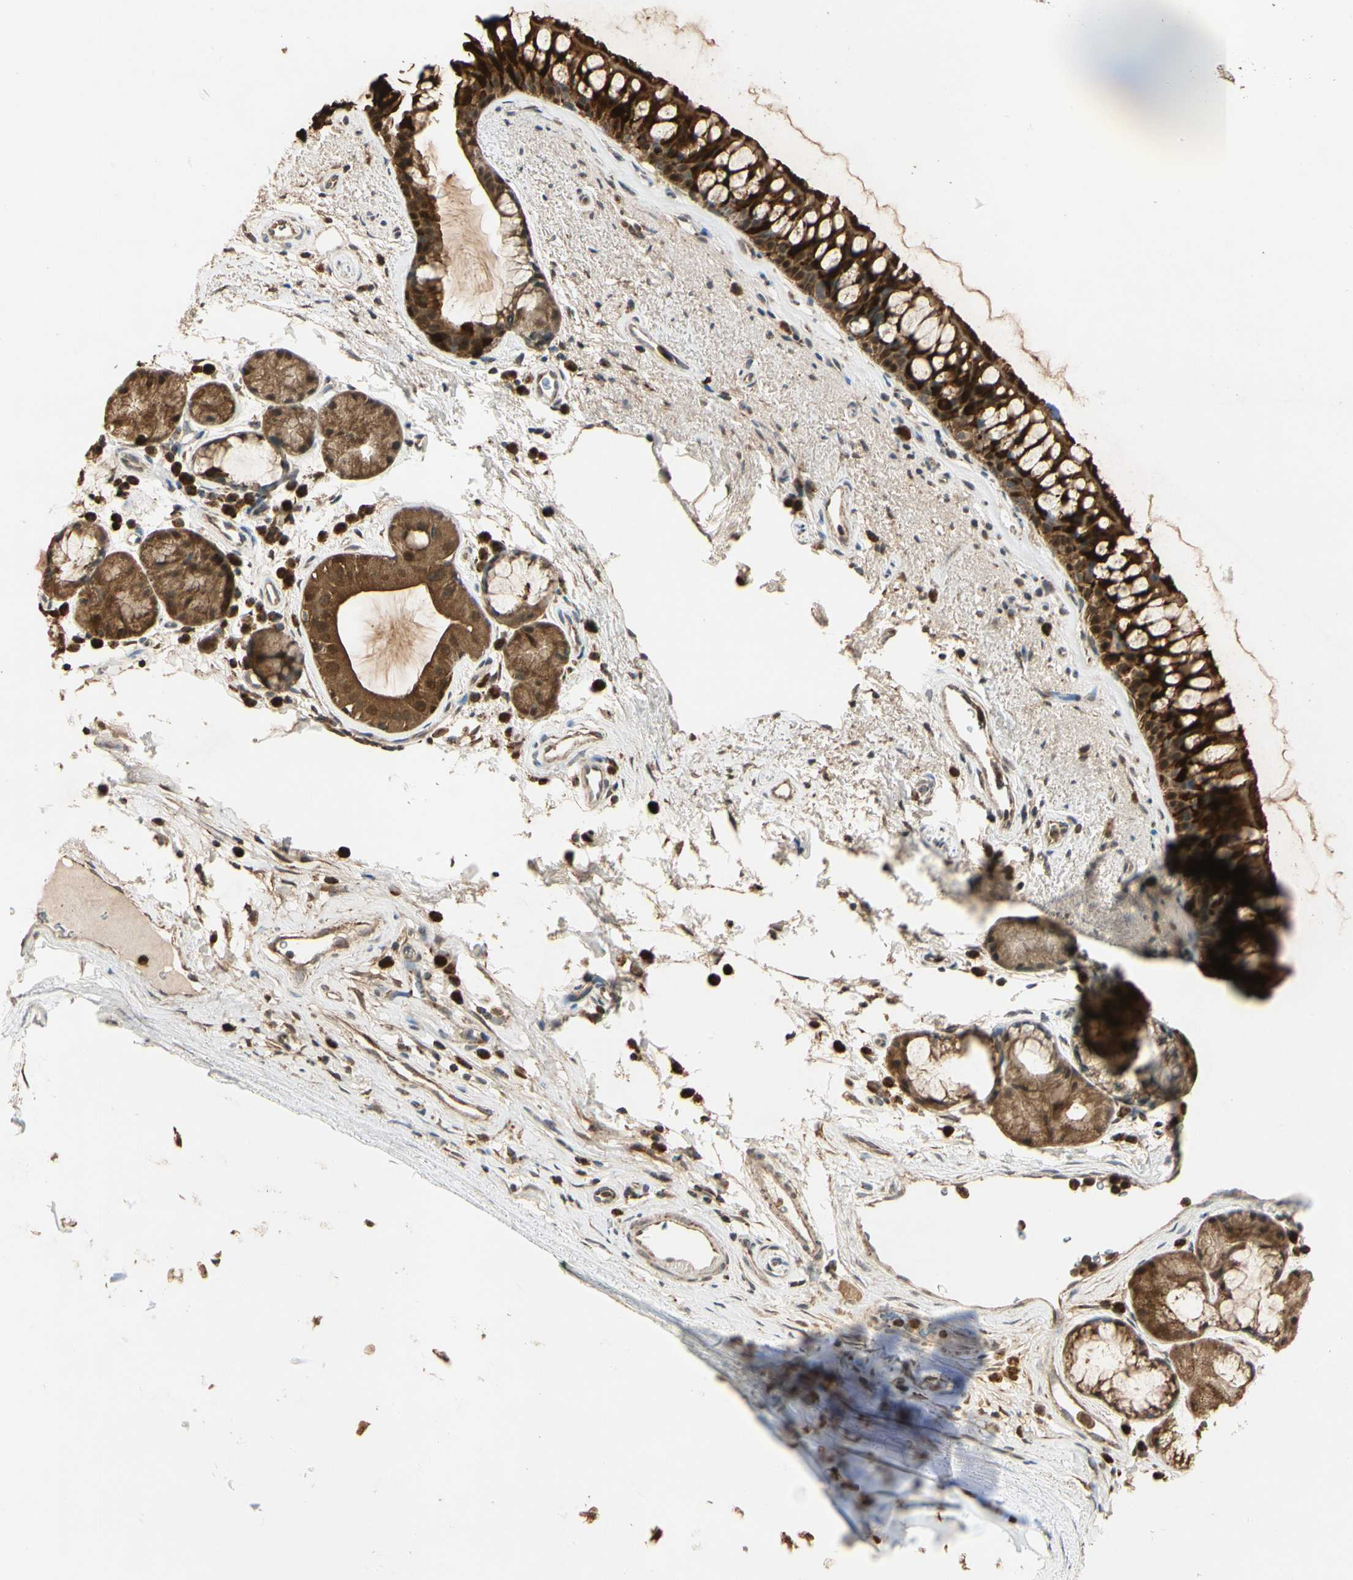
{"staining": {"intensity": "strong", "quantity": ">75%", "location": "cytoplasmic/membranous,nuclear"}, "tissue": "bronchus", "cell_type": "Respiratory epithelial cells", "image_type": "normal", "snomed": [{"axis": "morphology", "description": "Normal tissue, NOS"}, {"axis": "topography", "description": "Bronchus"}], "caption": "Bronchus stained for a protein (brown) reveals strong cytoplasmic/membranous,nuclear positive expression in approximately >75% of respiratory epithelial cells.", "gene": "PRDX5", "patient": {"sex": "female", "age": 54}}